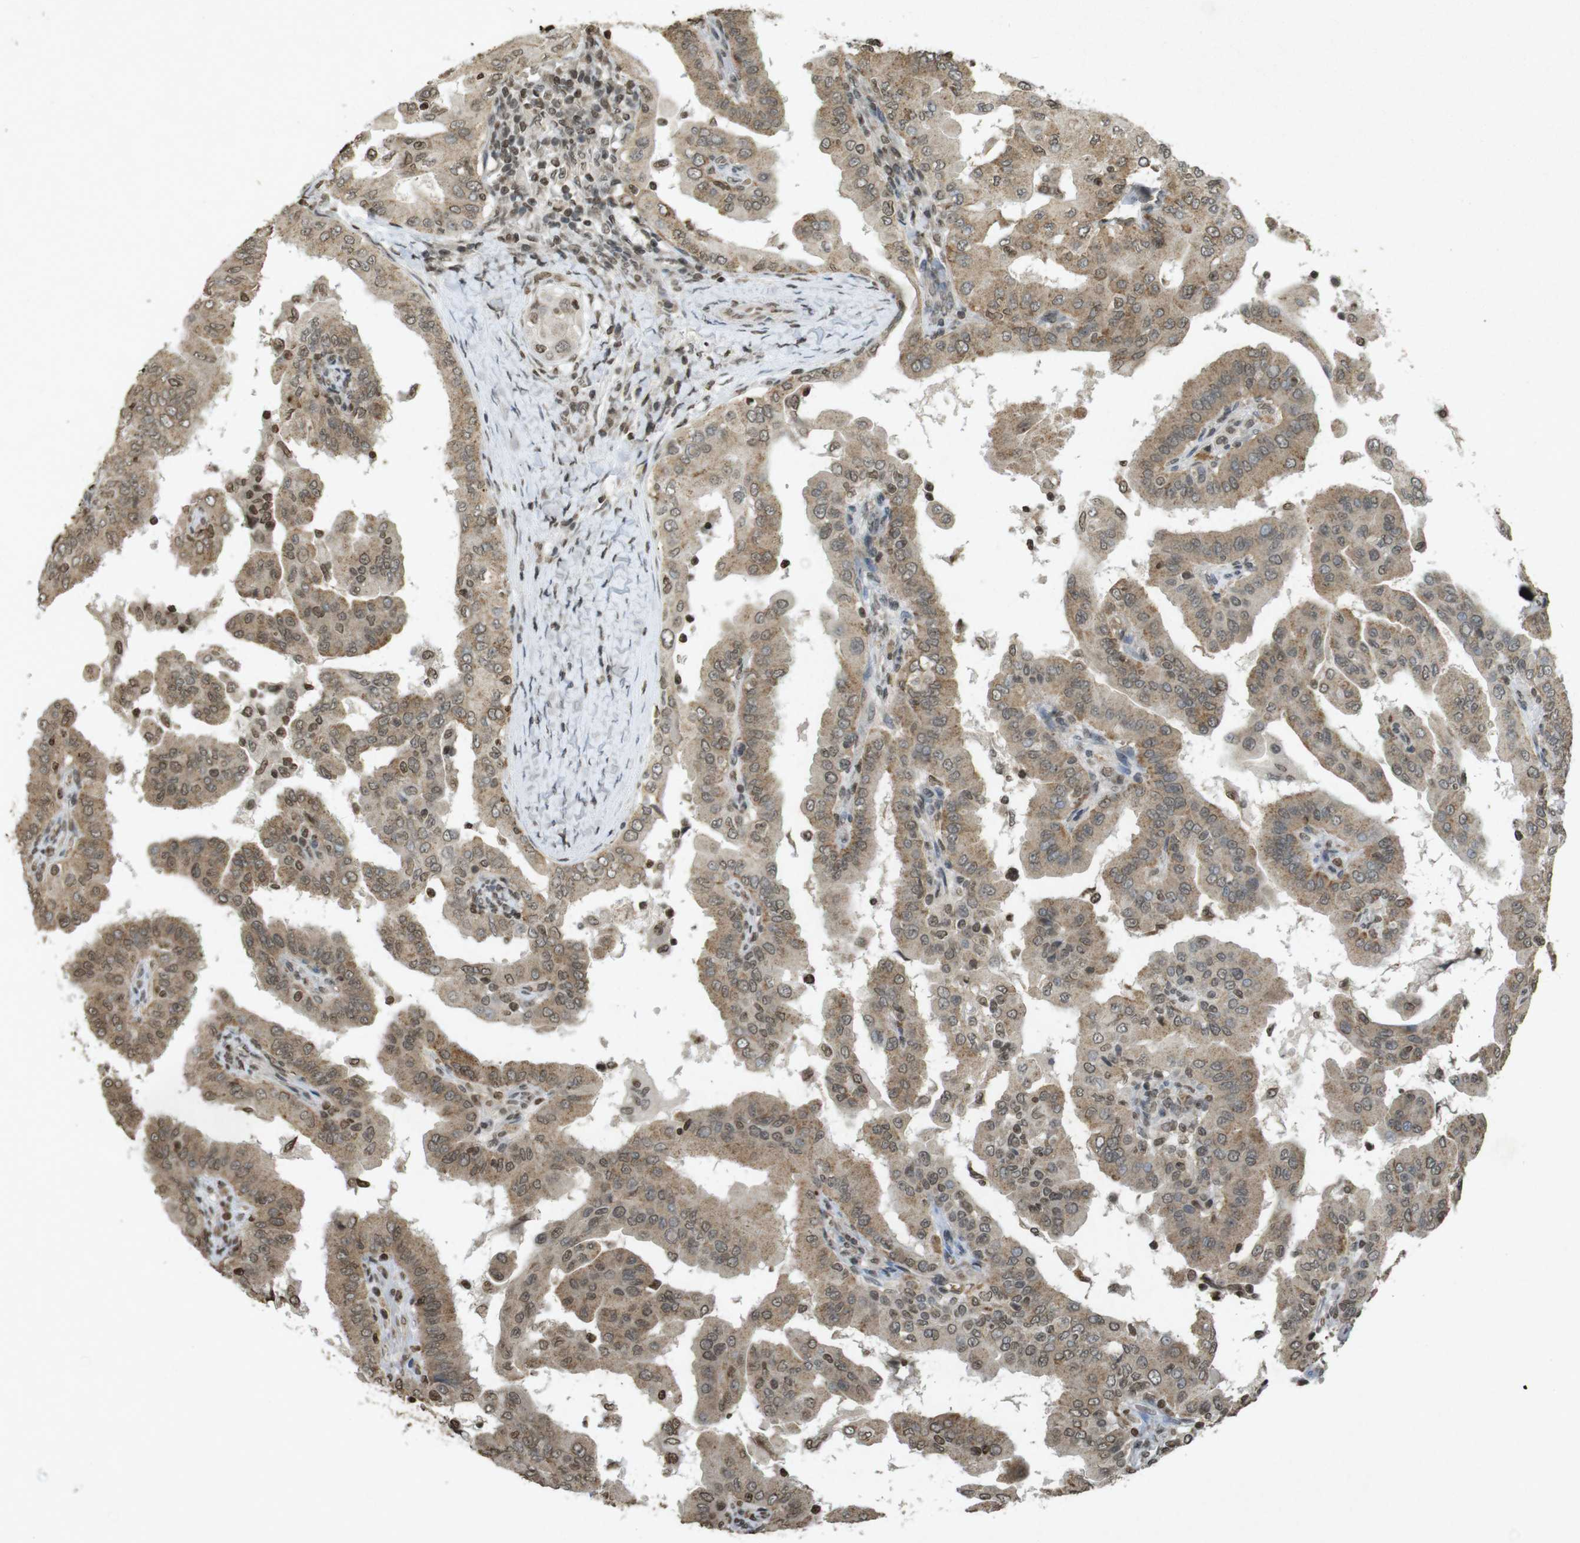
{"staining": {"intensity": "moderate", "quantity": ">75%", "location": "cytoplasmic/membranous,nuclear"}, "tissue": "thyroid cancer", "cell_type": "Tumor cells", "image_type": "cancer", "snomed": [{"axis": "morphology", "description": "Papillary adenocarcinoma, NOS"}, {"axis": "topography", "description": "Thyroid gland"}], "caption": "Human papillary adenocarcinoma (thyroid) stained for a protein (brown) displays moderate cytoplasmic/membranous and nuclear positive staining in about >75% of tumor cells.", "gene": "ORC4", "patient": {"sex": "male", "age": 33}}